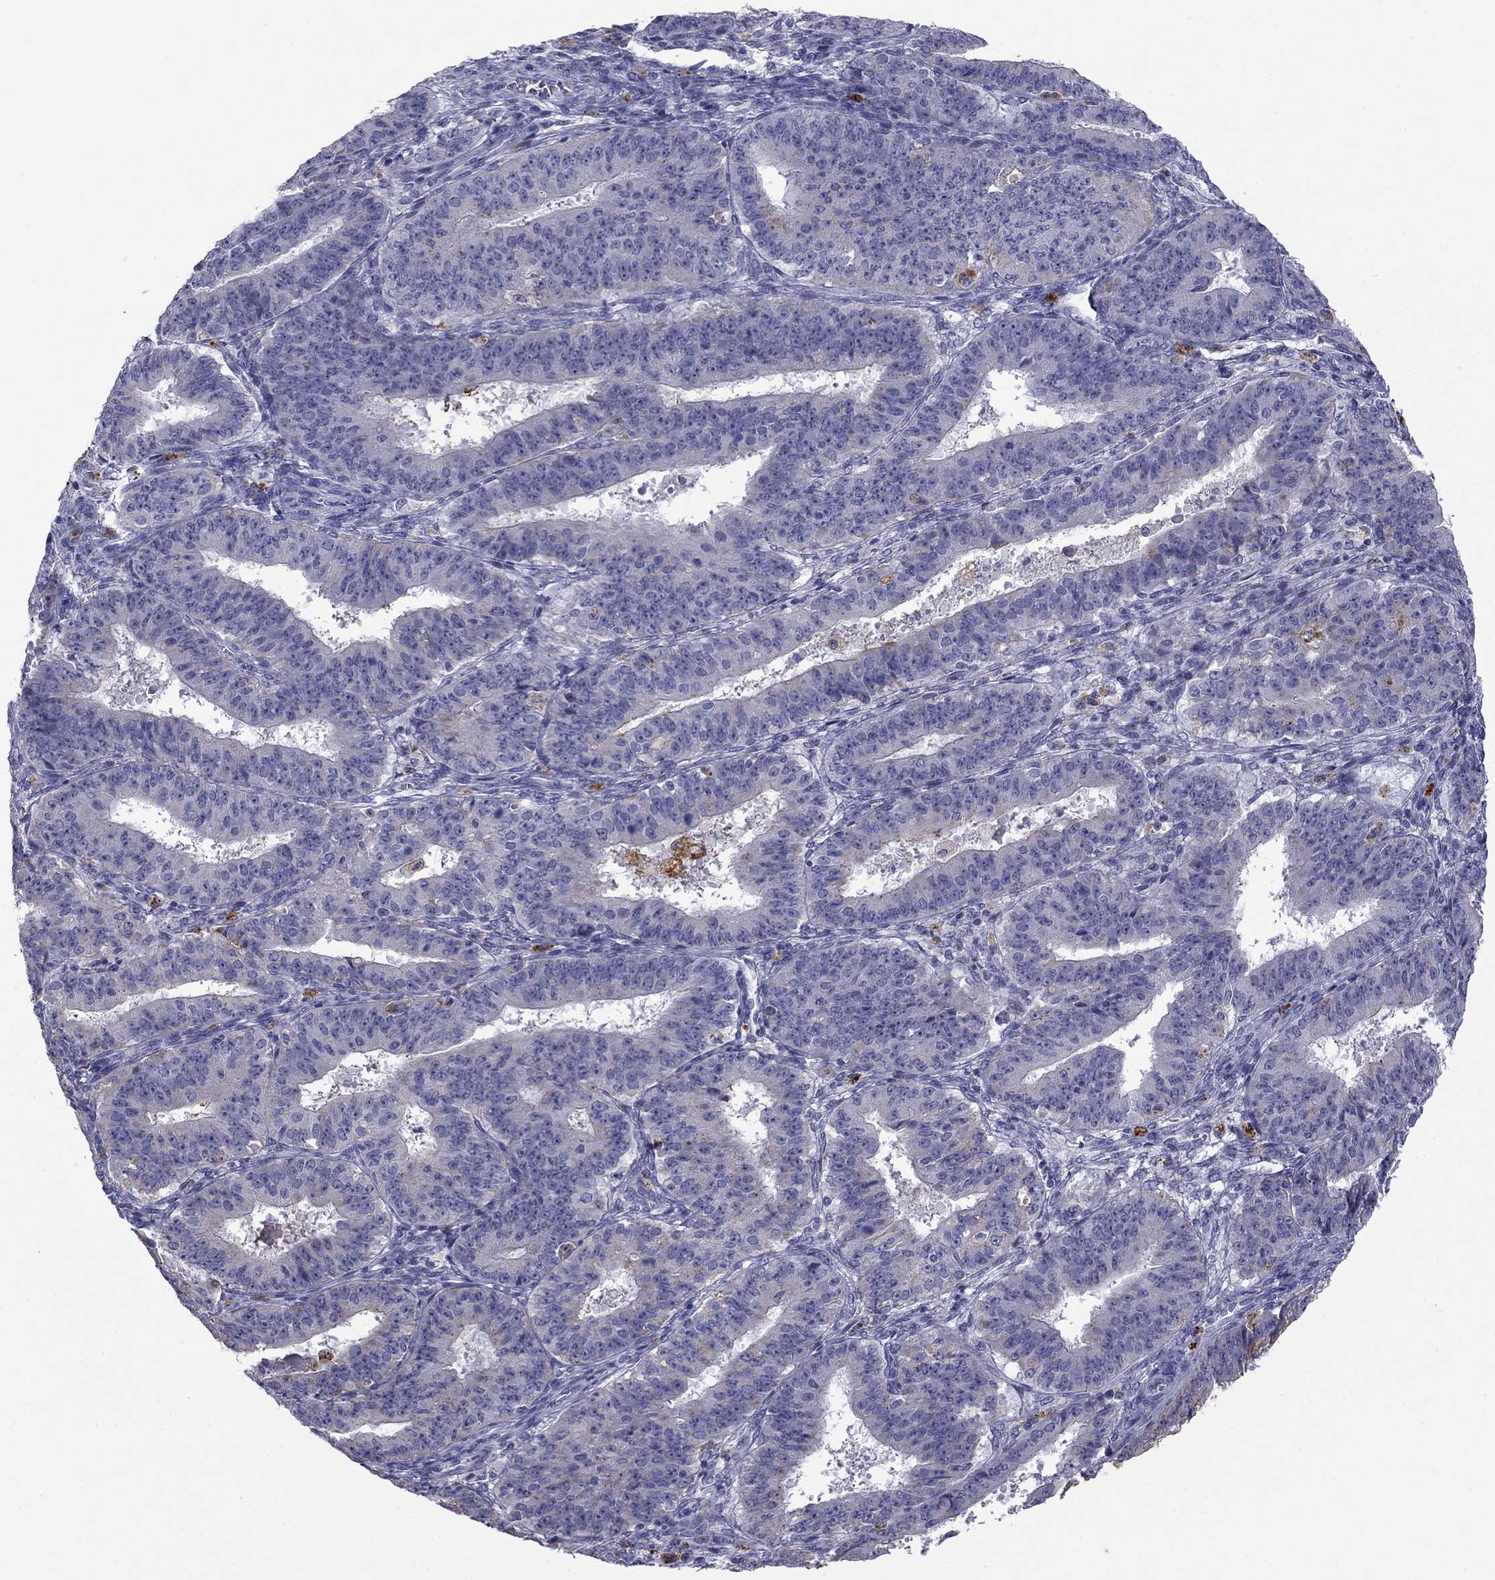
{"staining": {"intensity": "negative", "quantity": "none", "location": "none"}, "tissue": "ovarian cancer", "cell_type": "Tumor cells", "image_type": "cancer", "snomed": [{"axis": "morphology", "description": "Carcinoma, endometroid"}, {"axis": "topography", "description": "Ovary"}], "caption": "Human ovarian endometroid carcinoma stained for a protein using immunohistochemistry (IHC) demonstrates no staining in tumor cells.", "gene": "CLPSL2", "patient": {"sex": "female", "age": 42}}